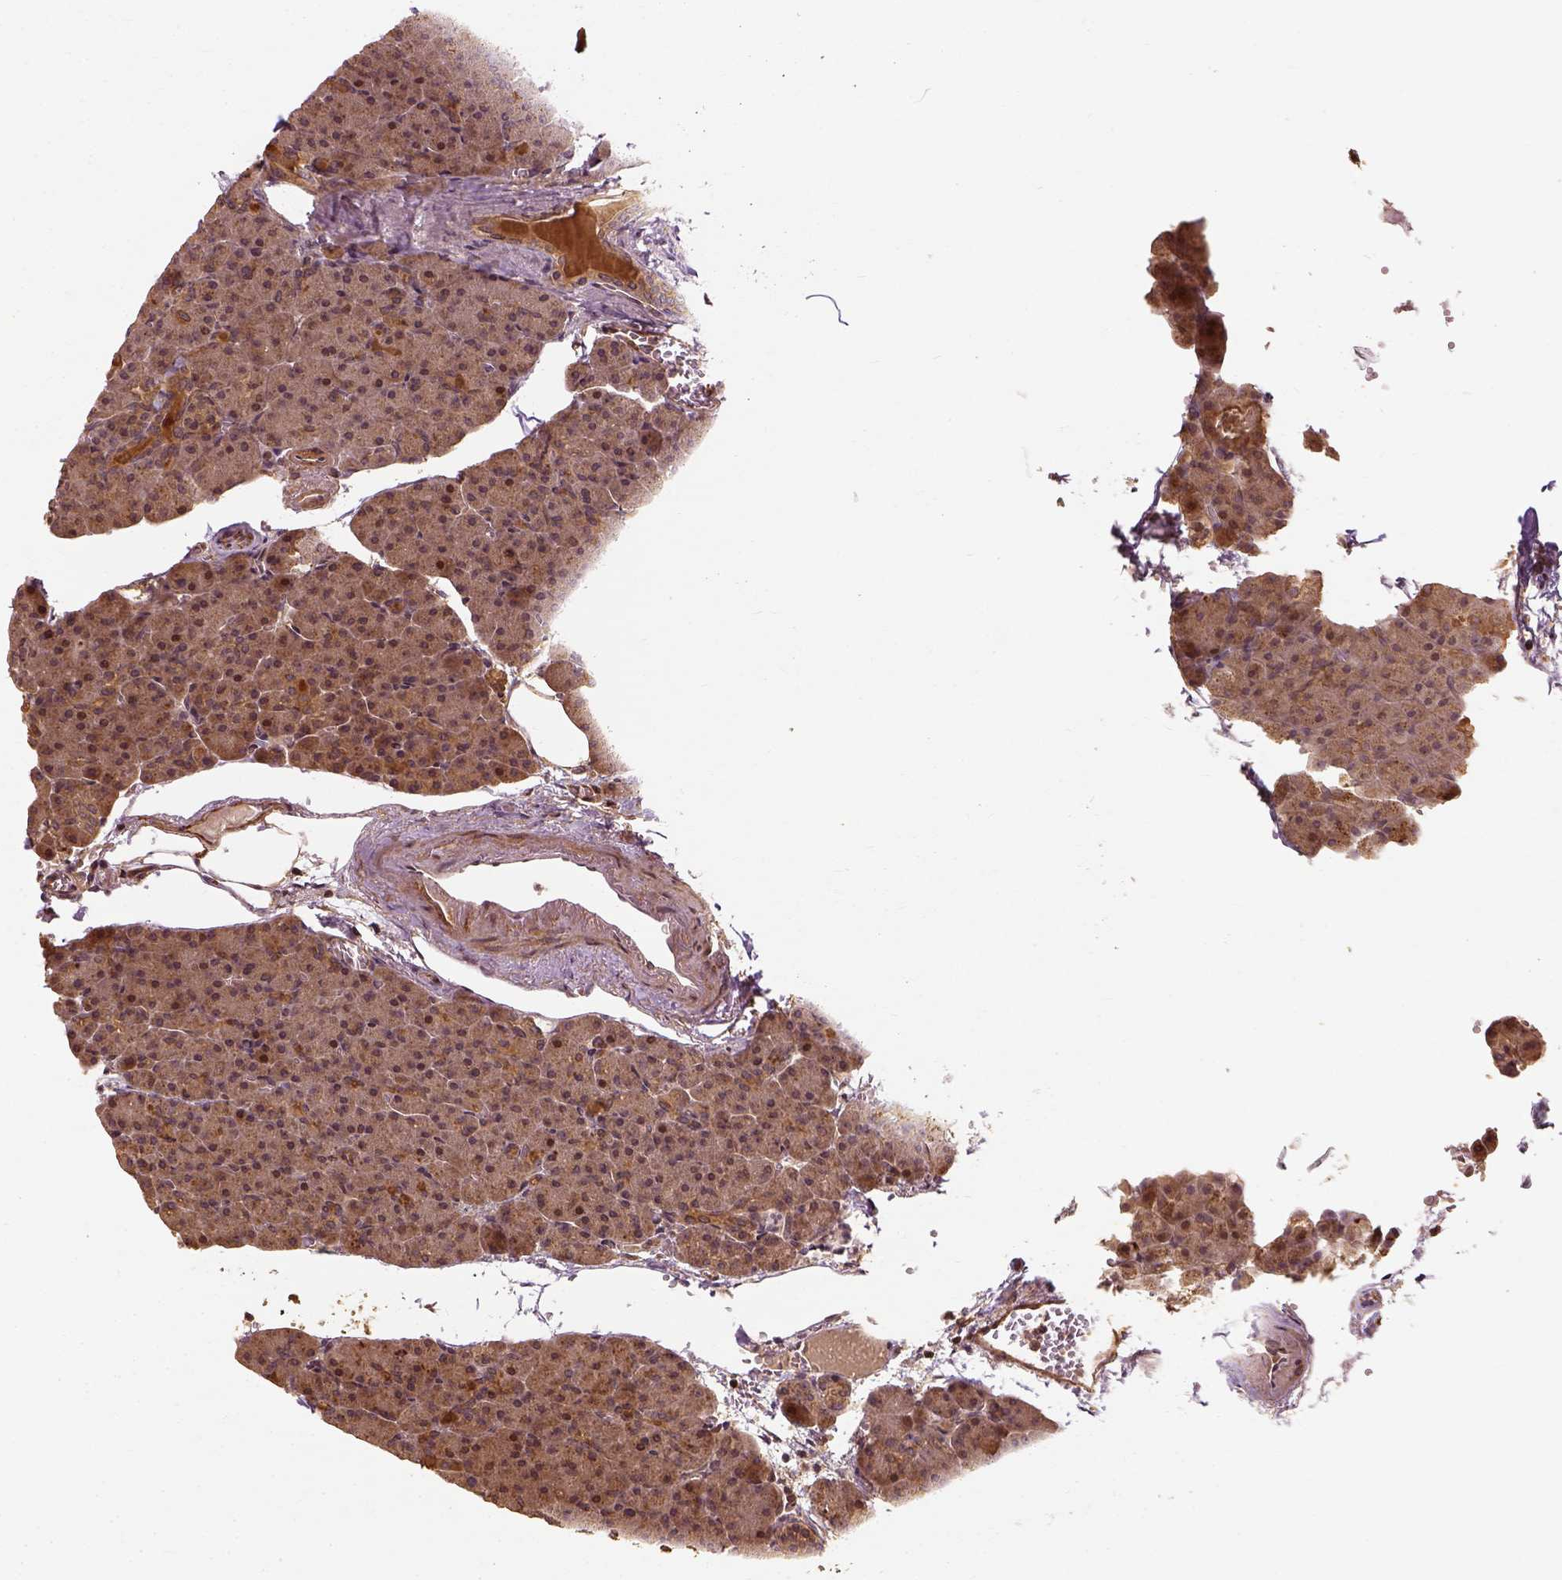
{"staining": {"intensity": "moderate", "quantity": ">75%", "location": "cytoplasmic/membranous"}, "tissue": "pancreas", "cell_type": "Exocrine glandular cells", "image_type": "normal", "snomed": [{"axis": "morphology", "description": "Normal tissue, NOS"}, {"axis": "topography", "description": "Pancreas"}], "caption": "Immunohistochemical staining of benign pancreas reveals >75% levels of moderate cytoplasmic/membranous protein expression in about >75% of exocrine glandular cells. The protein is shown in brown color, while the nuclei are stained blue.", "gene": "VEGFA", "patient": {"sex": "female", "age": 74}}